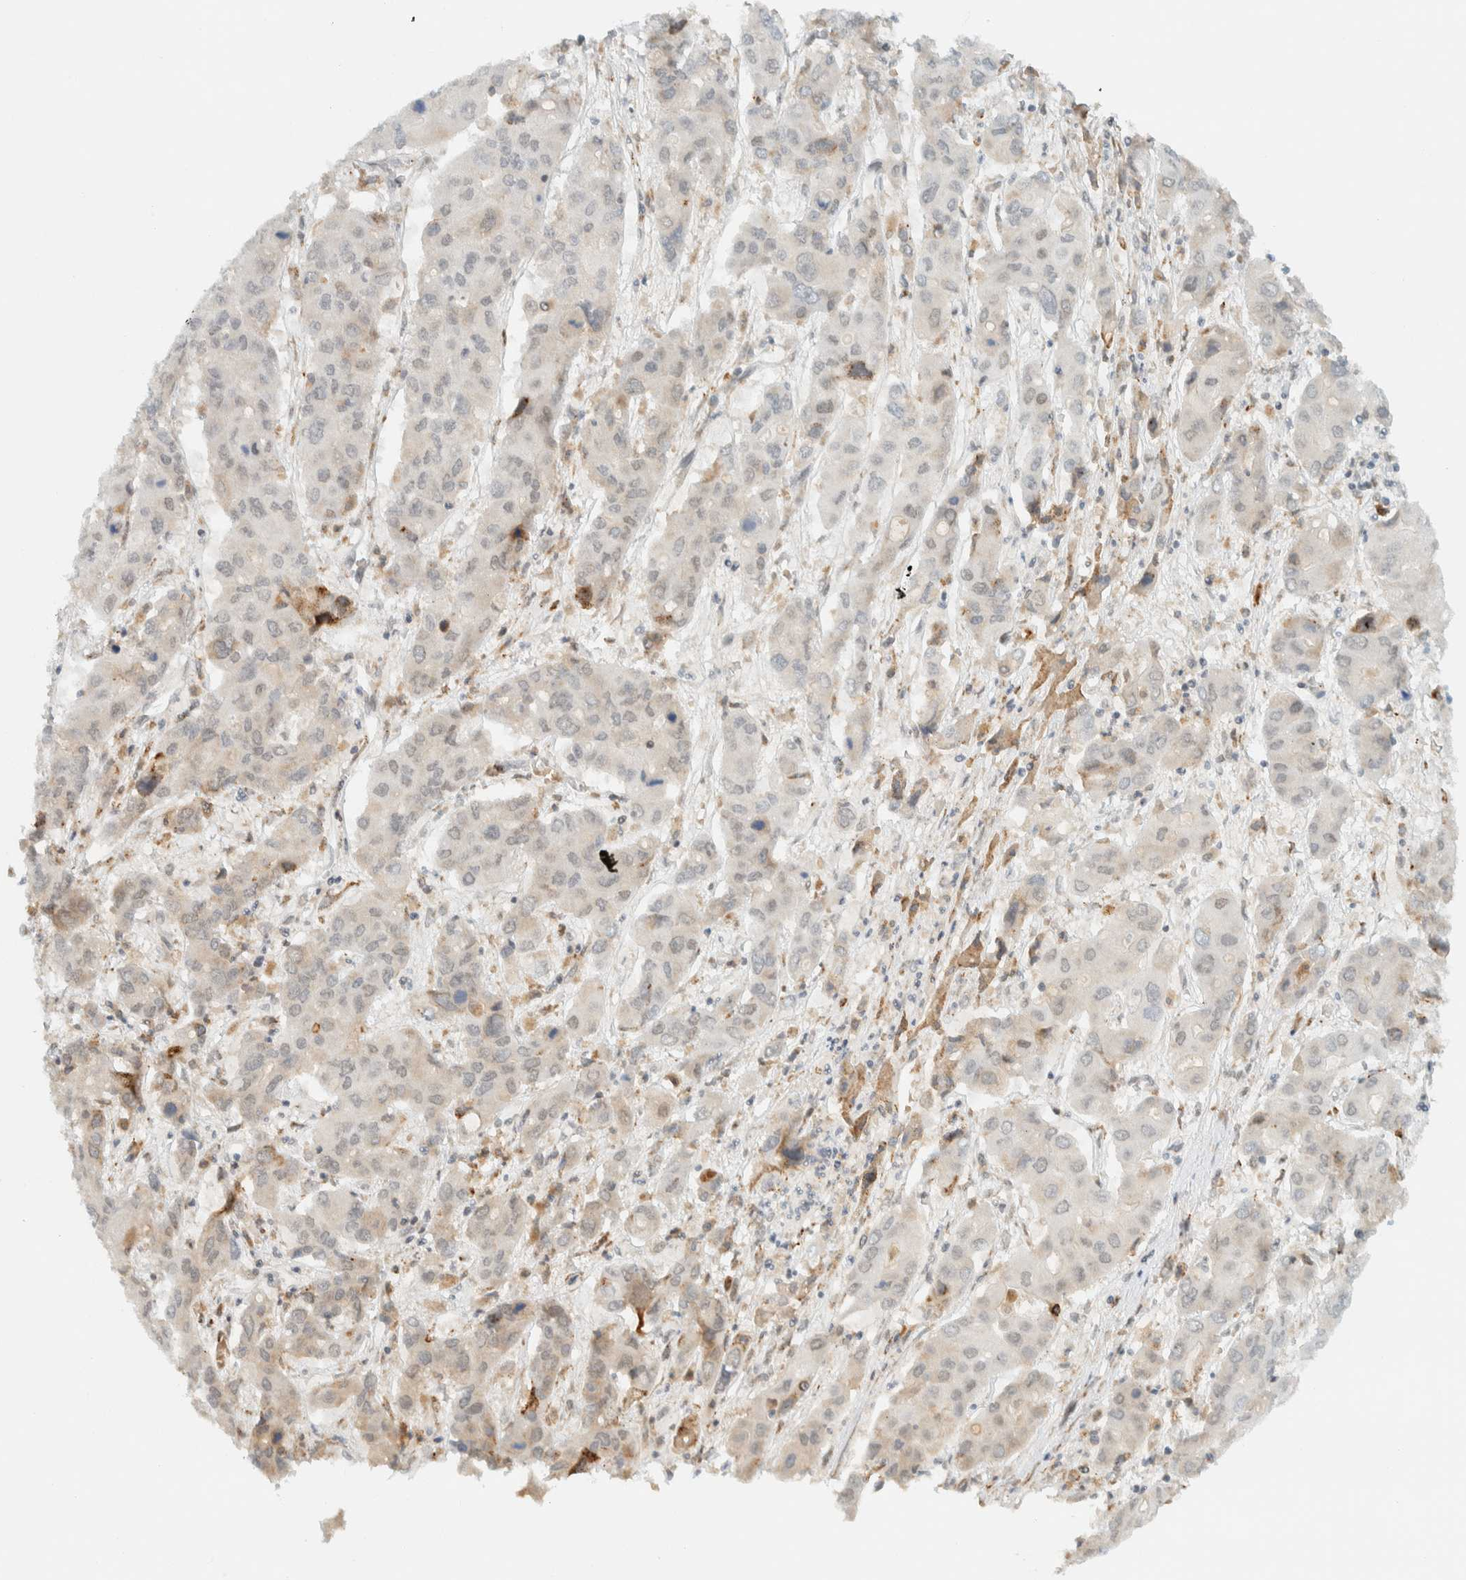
{"staining": {"intensity": "weak", "quantity": "<25%", "location": "nuclear"}, "tissue": "liver cancer", "cell_type": "Tumor cells", "image_type": "cancer", "snomed": [{"axis": "morphology", "description": "Cholangiocarcinoma"}, {"axis": "topography", "description": "Liver"}], "caption": "DAB immunohistochemical staining of human liver cancer (cholangiocarcinoma) exhibits no significant staining in tumor cells.", "gene": "ITPRID1", "patient": {"sex": "male", "age": 67}}